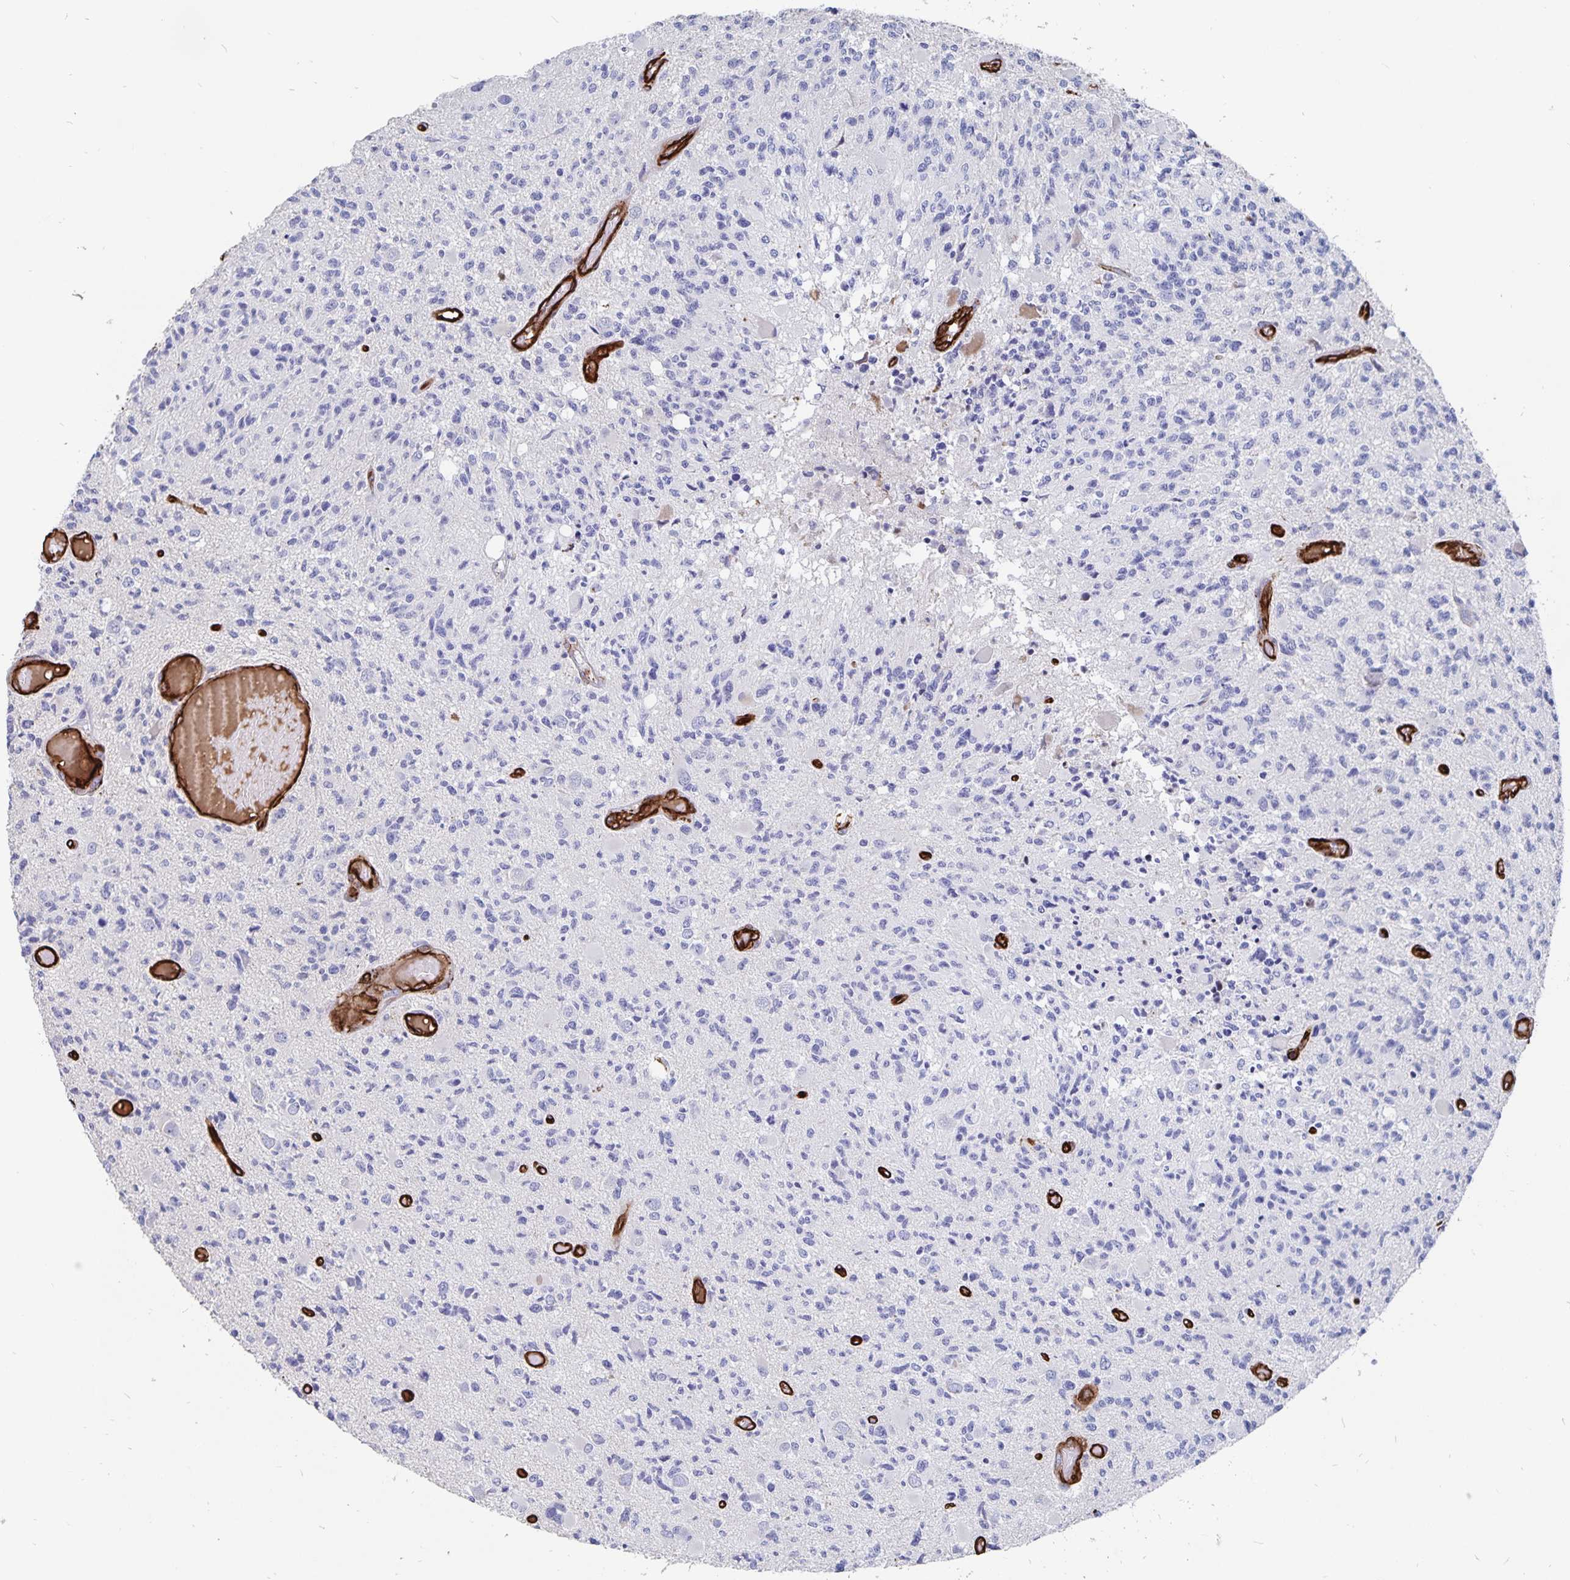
{"staining": {"intensity": "negative", "quantity": "none", "location": "none"}, "tissue": "glioma", "cell_type": "Tumor cells", "image_type": "cancer", "snomed": [{"axis": "morphology", "description": "Glioma, malignant, High grade"}, {"axis": "topography", "description": "Brain"}], "caption": "Immunohistochemical staining of malignant glioma (high-grade) demonstrates no significant staining in tumor cells. The staining was performed using DAB to visualize the protein expression in brown, while the nuclei were stained in blue with hematoxylin (Magnification: 20x).", "gene": "DCHS2", "patient": {"sex": "female", "age": 63}}